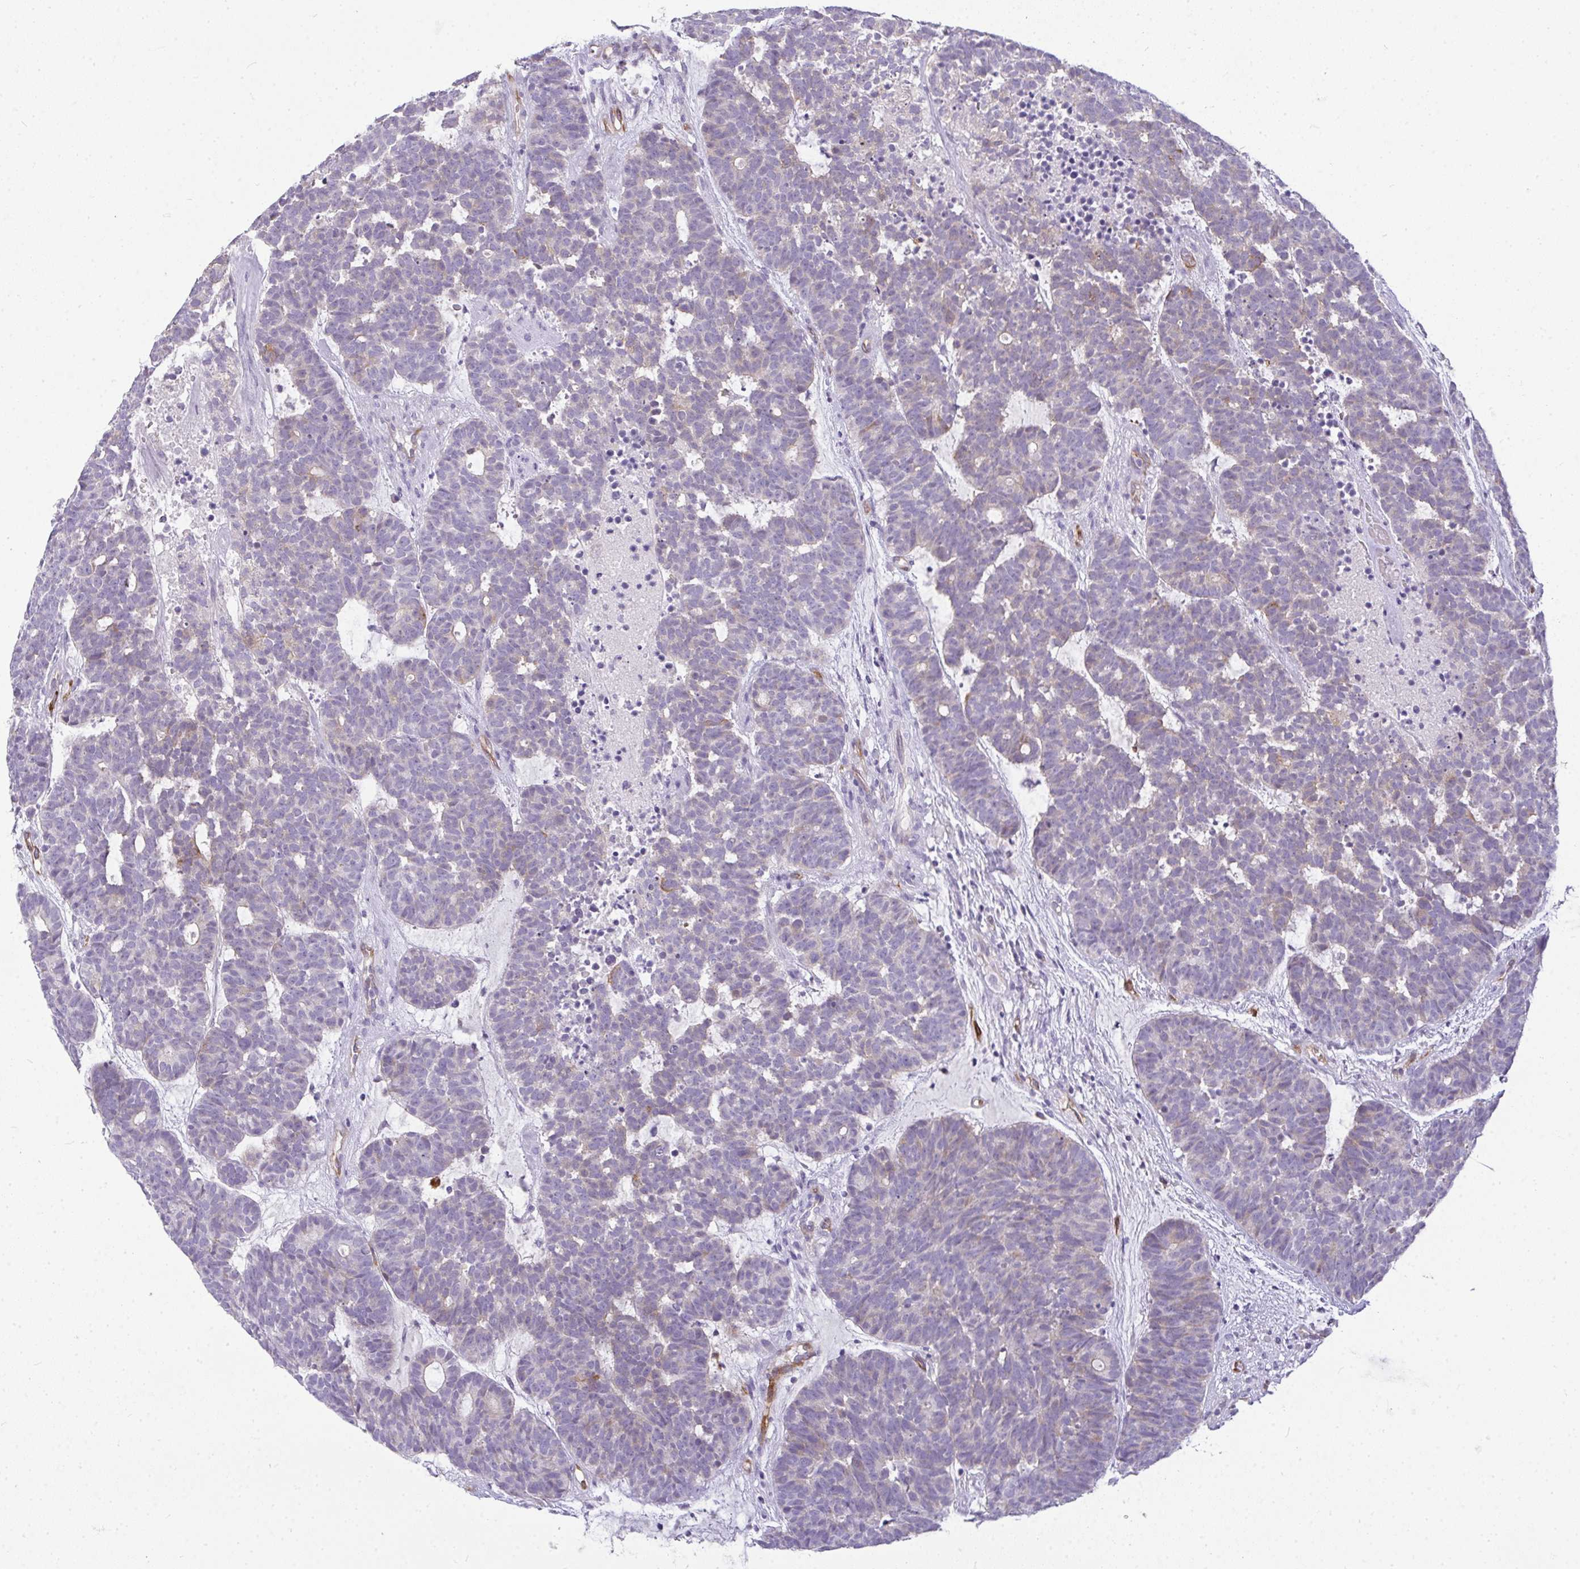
{"staining": {"intensity": "negative", "quantity": "none", "location": "none"}, "tissue": "head and neck cancer", "cell_type": "Tumor cells", "image_type": "cancer", "snomed": [{"axis": "morphology", "description": "Adenocarcinoma, NOS"}, {"axis": "topography", "description": "Head-Neck"}], "caption": "Tumor cells show no significant protein expression in adenocarcinoma (head and neck).", "gene": "LIPE", "patient": {"sex": "female", "age": 81}}